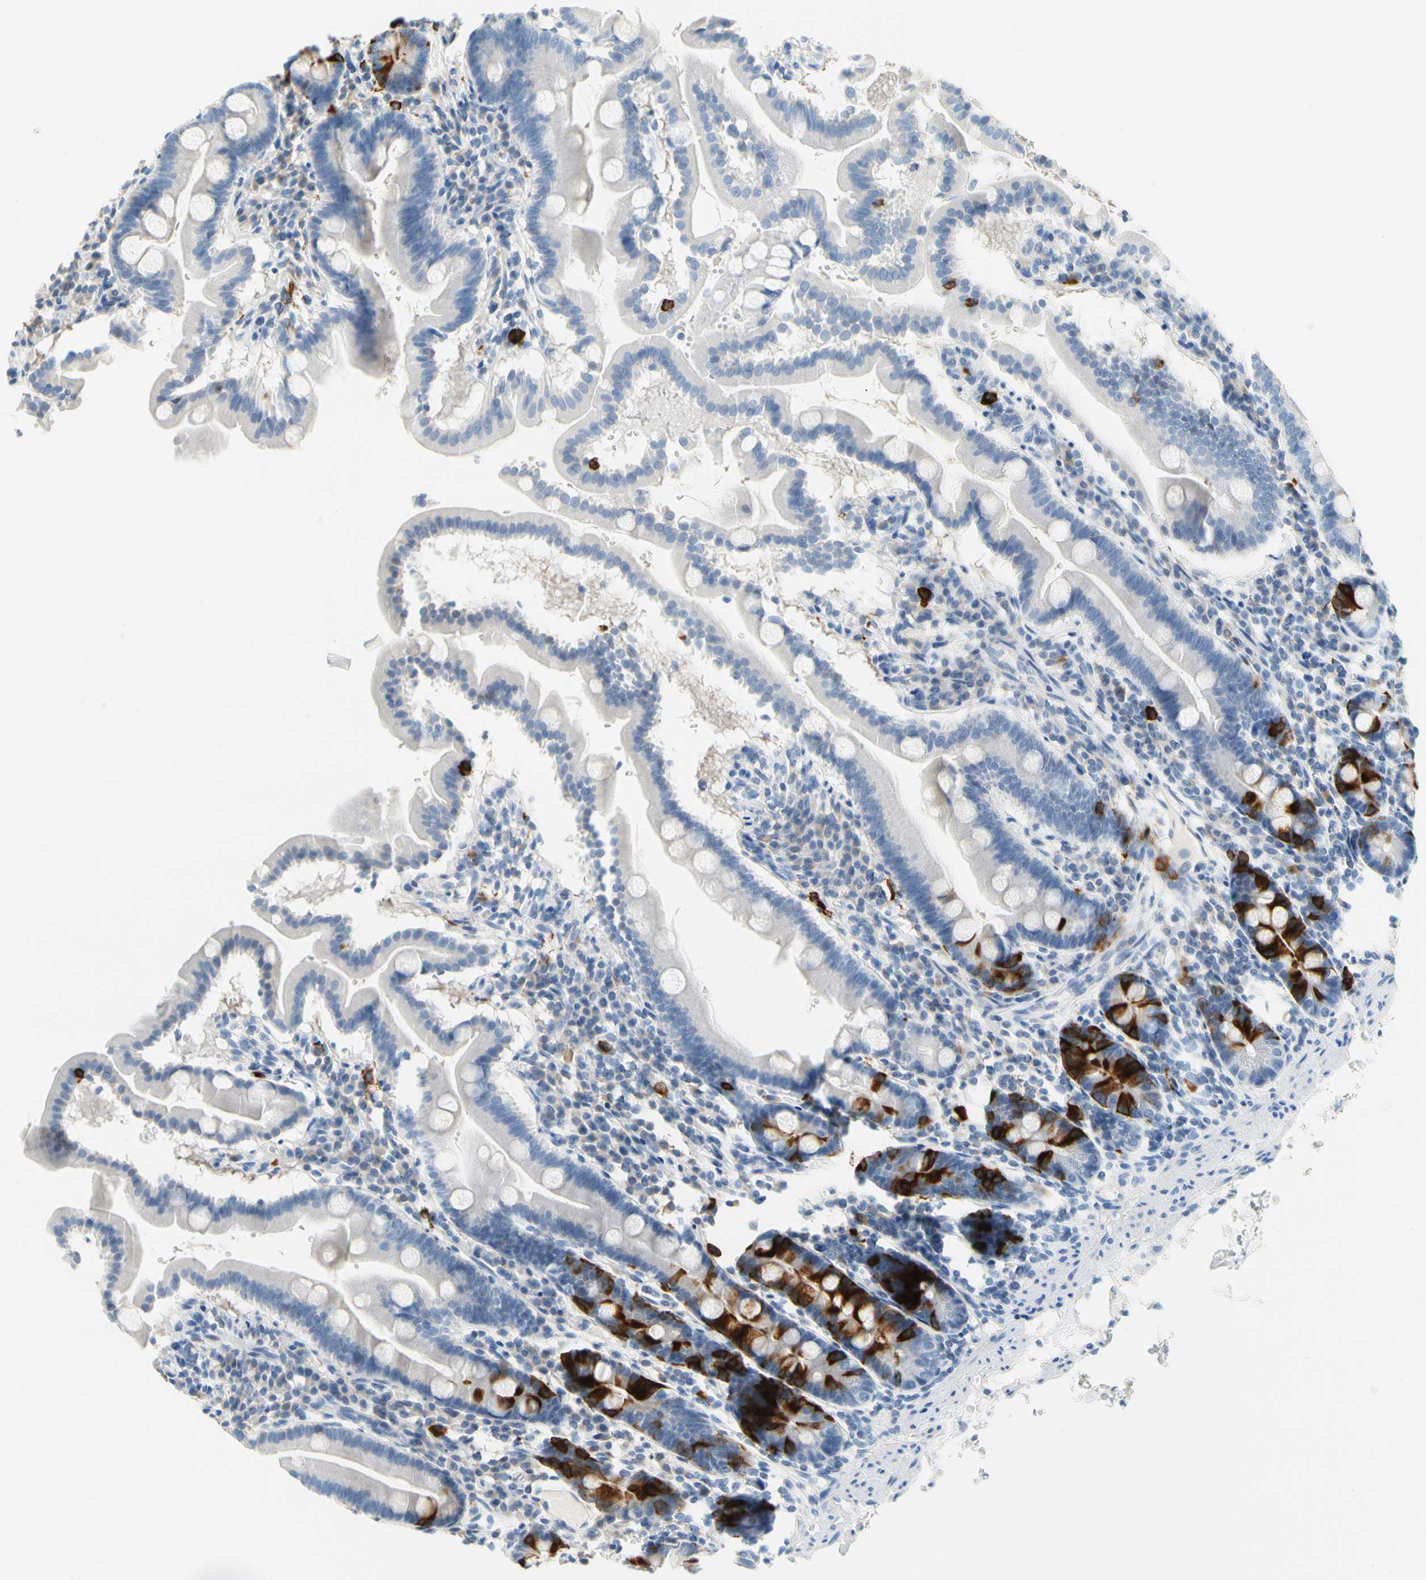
{"staining": {"intensity": "strong", "quantity": "25%-75%", "location": "cytoplasmic/membranous"}, "tissue": "duodenum", "cell_type": "Glandular cells", "image_type": "normal", "snomed": [{"axis": "morphology", "description": "Normal tissue, NOS"}, {"axis": "topography", "description": "Duodenum"}], "caption": "Protein expression analysis of benign duodenum demonstrates strong cytoplasmic/membranous expression in approximately 25%-75% of glandular cells. The staining was performed using DAB to visualize the protein expression in brown, while the nuclei were stained in blue with hematoxylin (Magnification: 20x).", "gene": "TACC3", "patient": {"sex": "male", "age": 50}}